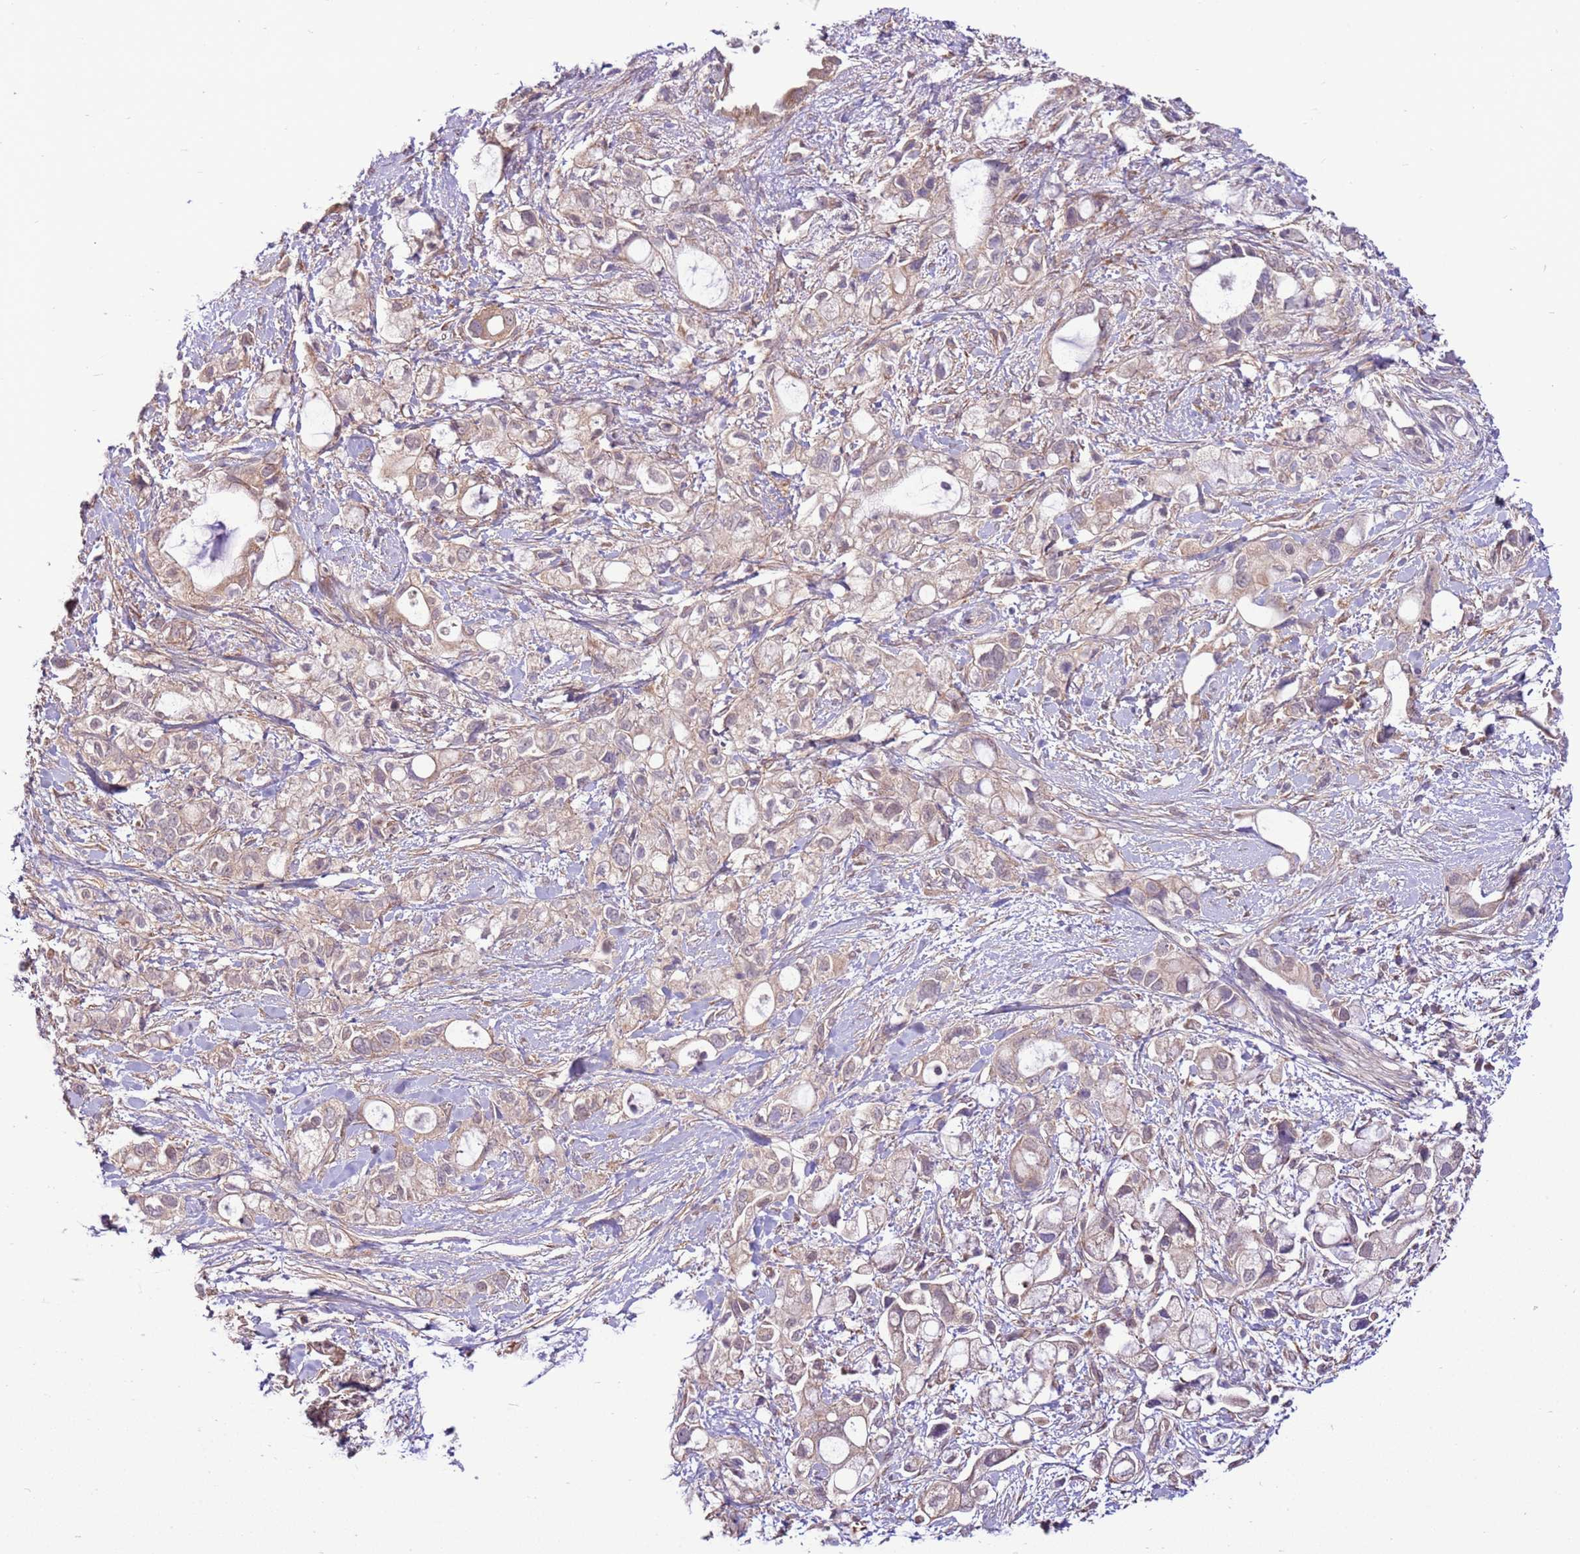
{"staining": {"intensity": "weak", "quantity": "25%-75%", "location": "cytoplasmic/membranous"}, "tissue": "pancreatic cancer", "cell_type": "Tumor cells", "image_type": "cancer", "snomed": [{"axis": "morphology", "description": "Adenocarcinoma, NOS"}, {"axis": "topography", "description": "Pancreas"}], "caption": "A brown stain labels weak cytoplasmic/membranous staining of a protein in human adenocarcinoma (pancreatic) tumor cells.", "gene": "SCARA3", "patient": {"sex": "female", "age": 56}}